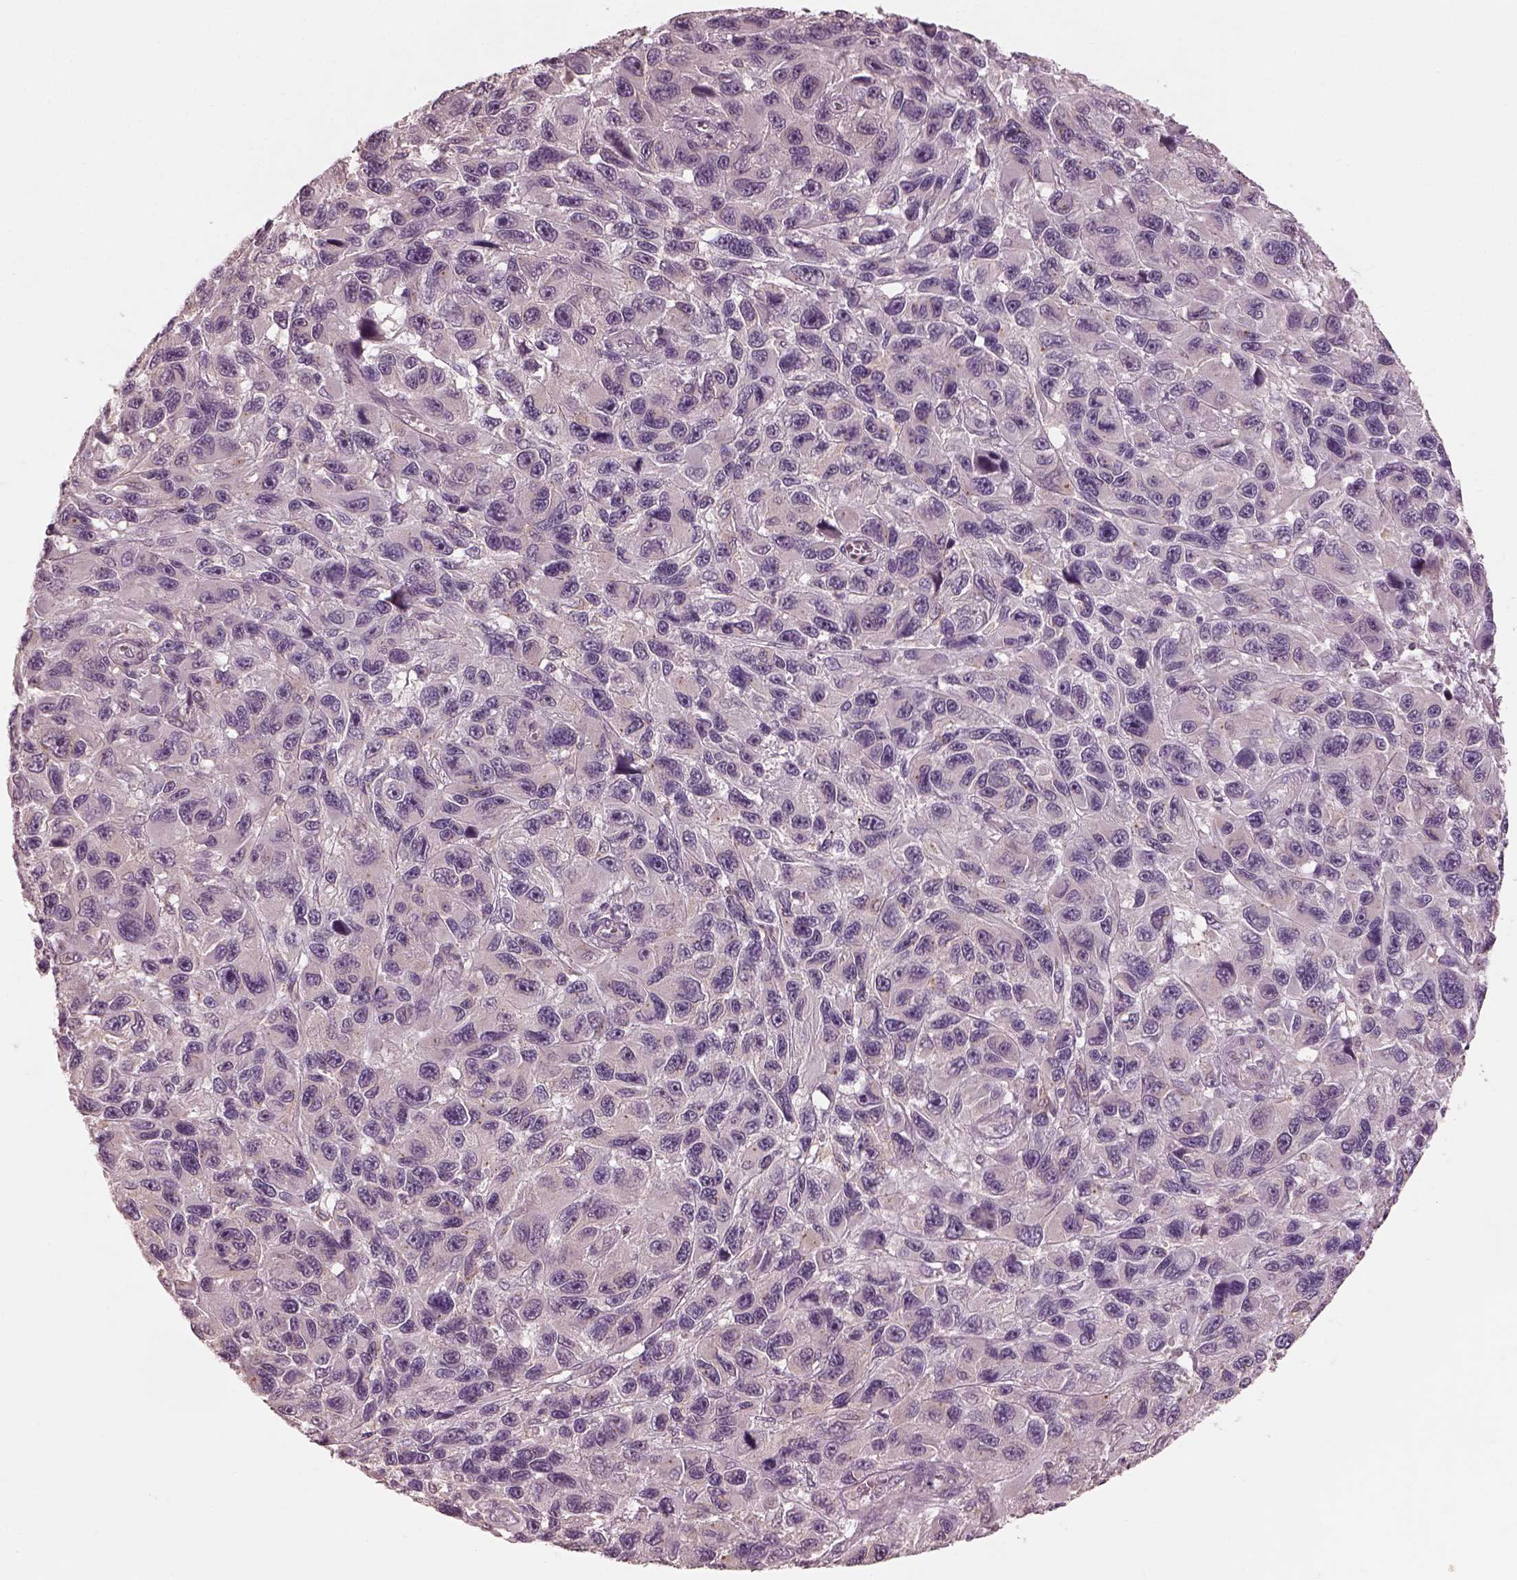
{"staining": {"intensity": "negative", "quantity": "none", "location": "none"}, "tissue": "melanoma", "cell_type": "Tumor cells", "image_type": "cancer", "snomed": [{"axis": "morphology", "description": "Malignant melanoma, NOS"}, {"axis": "topography", "description": "Skin"}], "caption": "Immunohistochemistry histopathology image of malignant melanoma stained for a protein (brown), which exhibits no expression in tumor cells.", "gene": "PRKACG", "patient": {"sex": "male", "age": 53}}